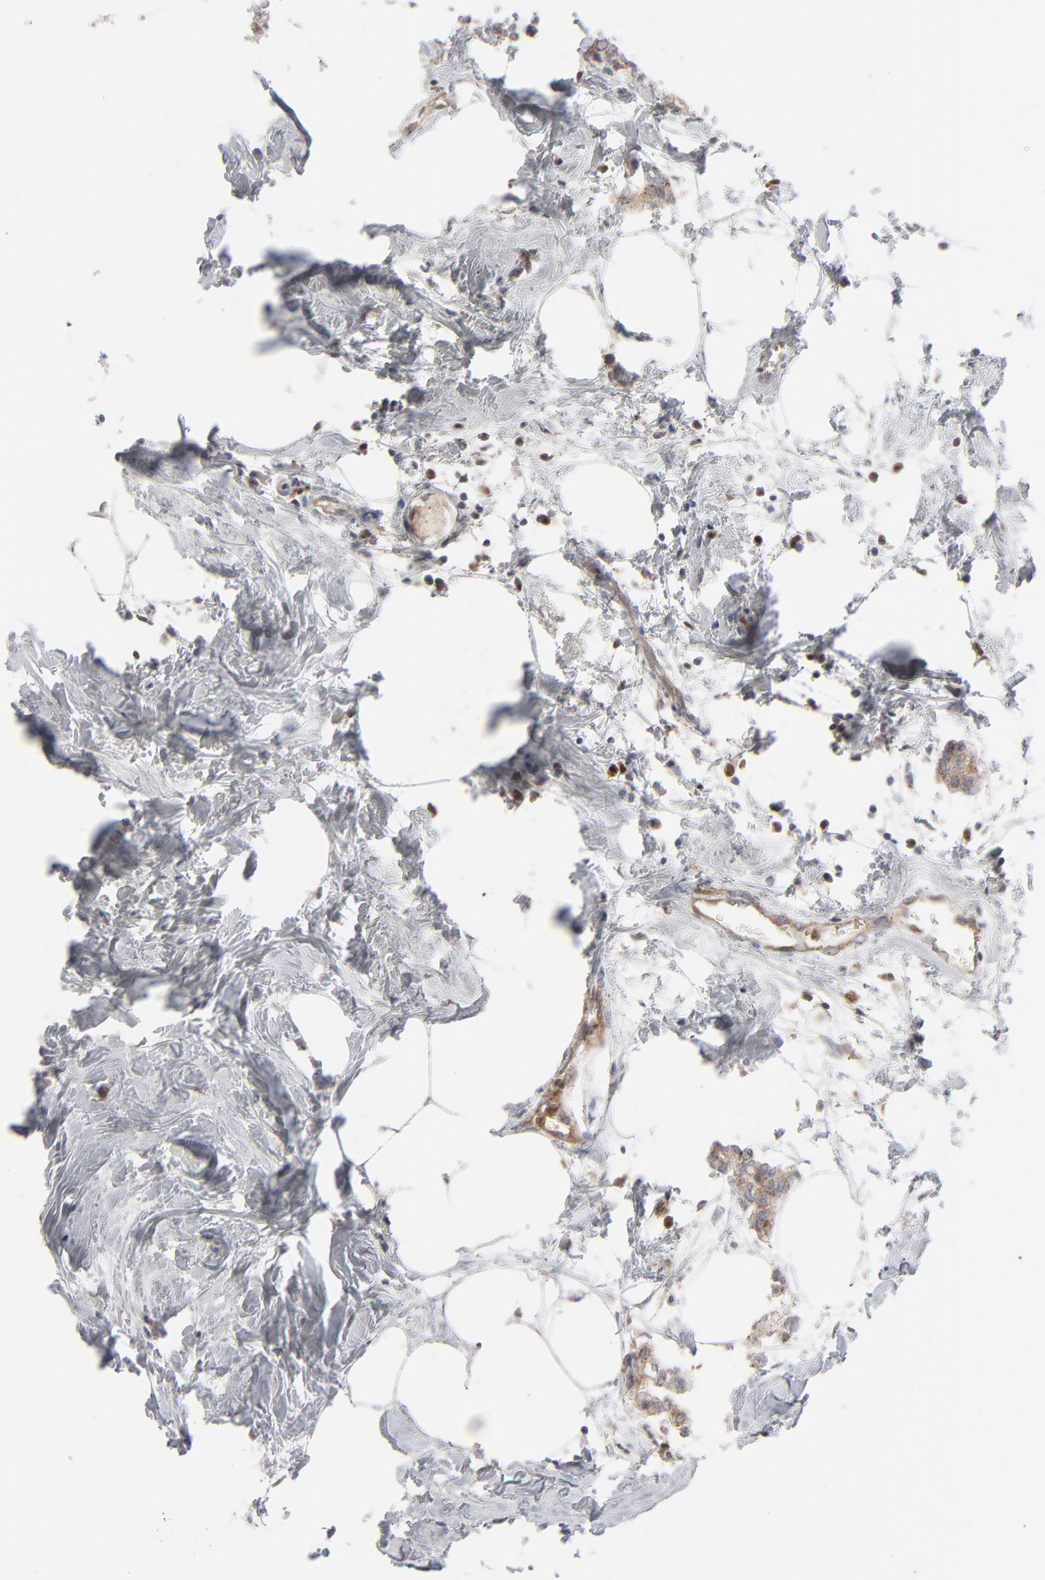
{"staining": {"intensity": "moderate", "quantity": "25%-75%", "location": "cytoplasmic/membranous"}, "tissue": "breast cancer", "cell_type": "Tumor cells", "image_type": "cancer", "snomed": [{"axis": "morphology", "description": "Duct carcinoma"}, {"axis": "topography", "description": "Breast"}], "caption": "Brown immunohistochemical staining in human breast cancer (invasive ductal carcinoma) shows moderate cytoplasmic/membranous staining in about 25%-75% of tumor cells.", "gene": "BID", "patient": {"sex": "female", "age": 84}}